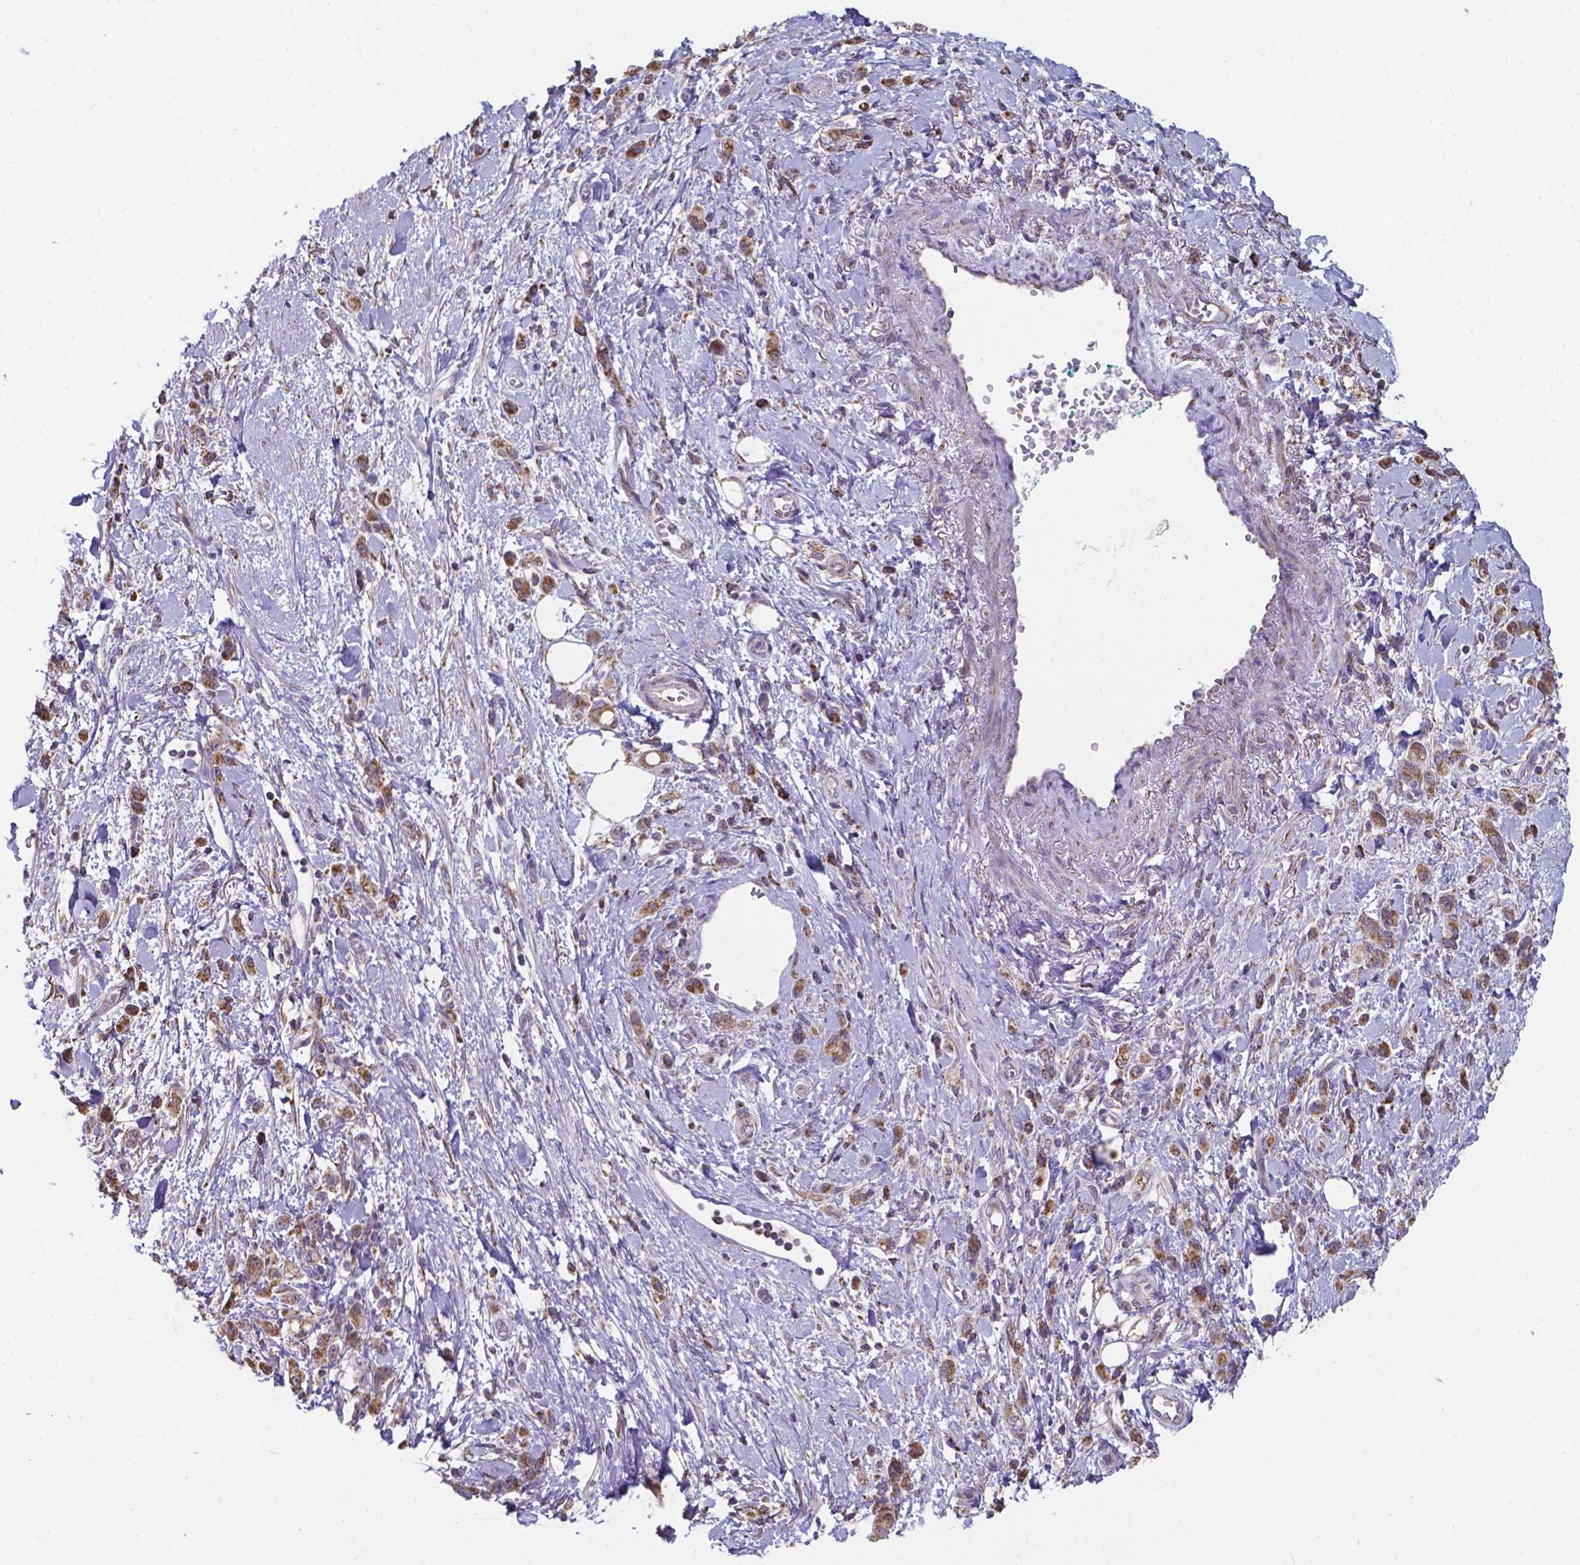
{"staining": {"intensity": "moderate", "quantity": ">75%", "location": "cytoplasmic/membranous"}, "tissue": "stomach cancer", "cell_type": "Tumor cells", "image_type": "cancer", "snomed": [{"axis": "morphology", "description": "Adenocarcinoma, NOS"}, {"axis": "topography", "description": "Stomach"}], "caption": "This is an image of IHC staining of stomach cancer, which shows moderate staining in the cytoplasmic/membranous of tumor cells.", "gene": "FAM114A1", "patient": {"sex": "male", "age": 77}}